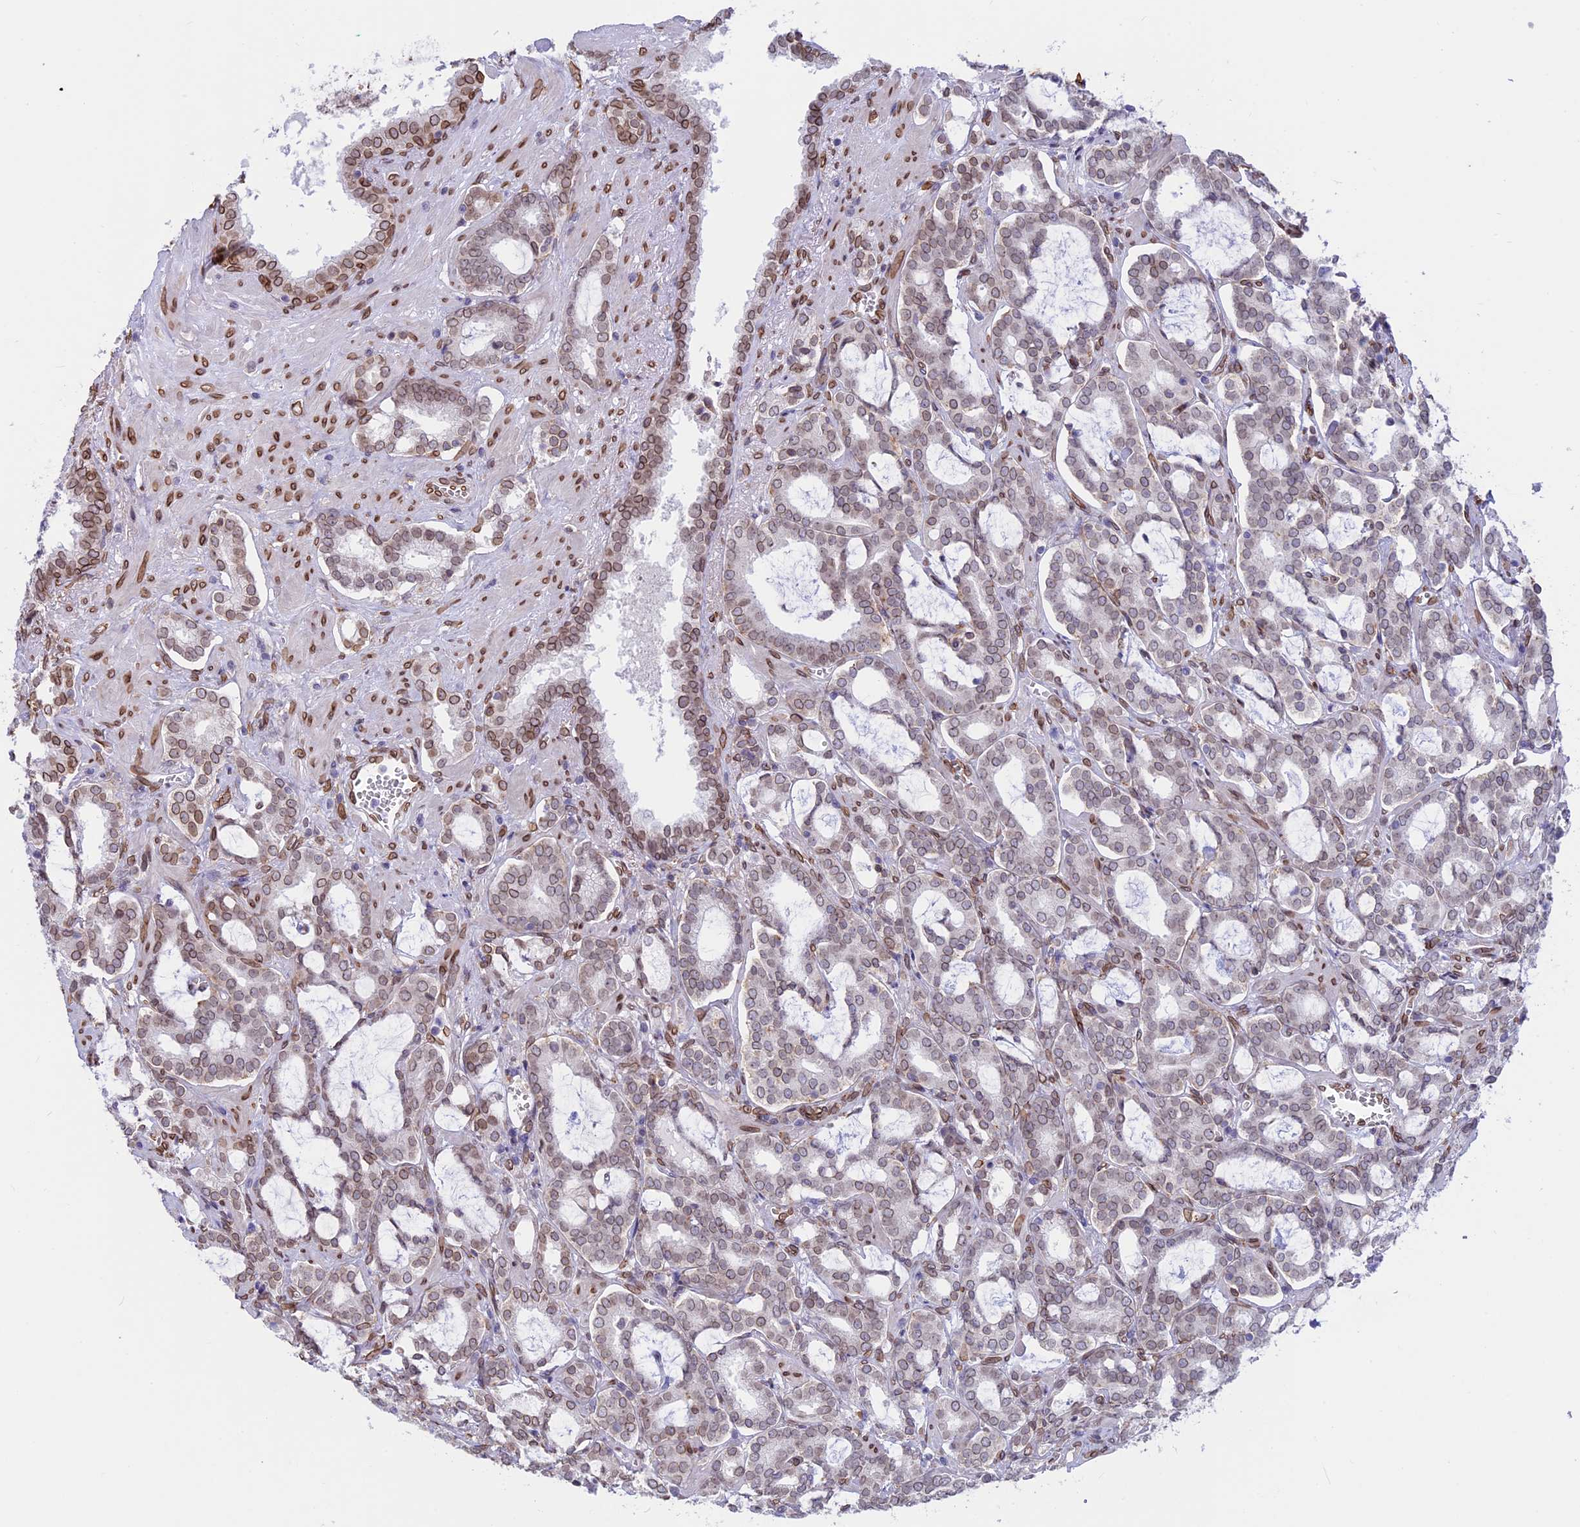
{"staining": {"intensity": "weak", "quantity": "25%-75%", "location": "cytoplasmic/membranous,nuclear"}, "tissue": "prostate cancer", "cell_type": "Tumor cells", "image_type": "cancer", "snomed": [{"axis": "morphology", "description": "Adenocarcinoma, High grade"}, {"axis": "topography", "description": "Prostate and seminal vesicle, NOS"}], "caption": "A brown stain highlights weak cytoplasmic/membranous and nuclear positivity of a protein in human high-grade adenocarcinoma (prostate) tumor cells.", "gene": "TMPRSS7", "patient": {"sex": "male", "age": 67}}